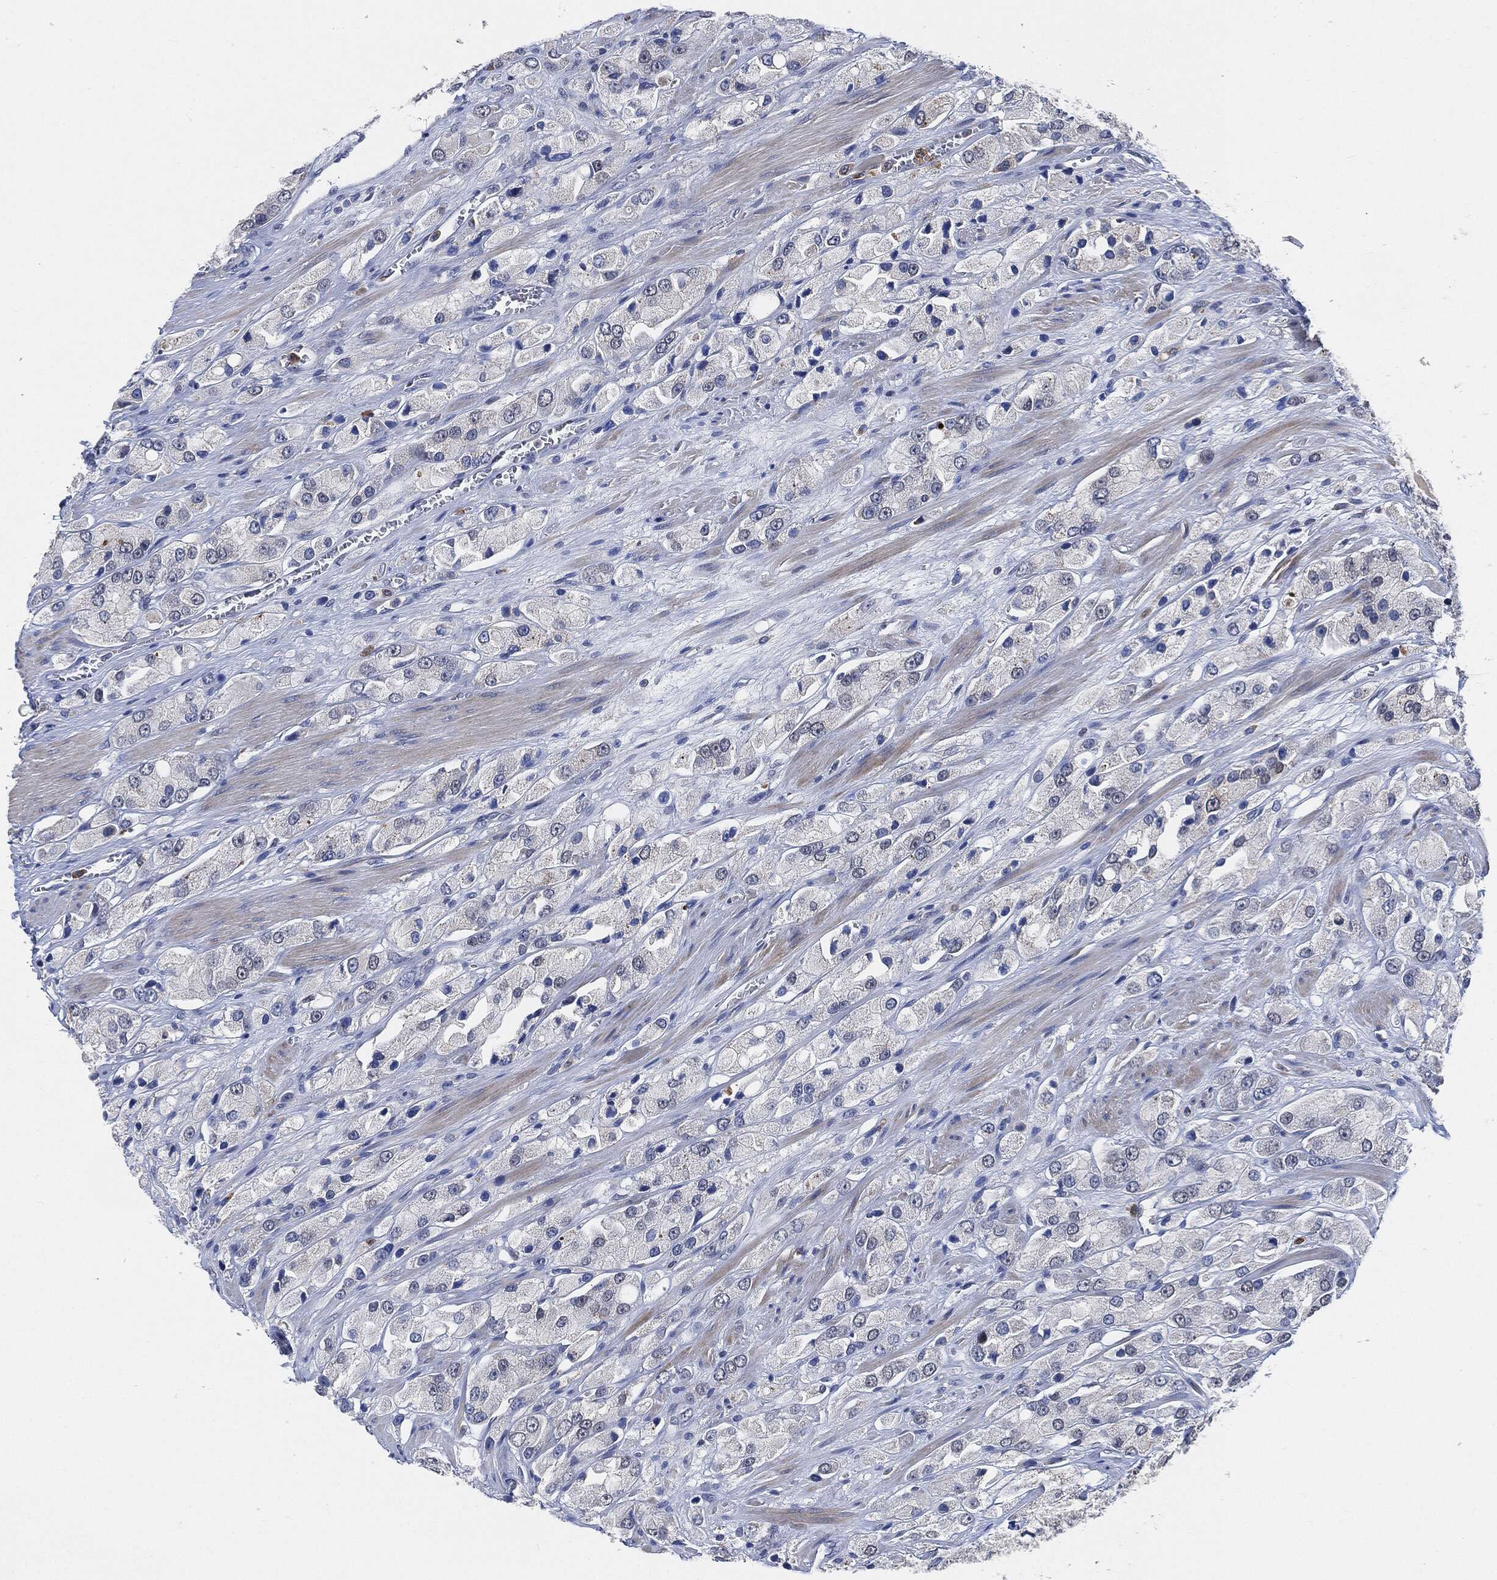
{"staining": {"intensity": "negative", "quantity": "none", "location": "none"}, "tissue": "prostate cancer", "cell_type": "Tumor cells", "image_type": "cancer", "snomed": [{"axis": "morphology", "description": "Adenocarcinoma, NOS"}, {"axis": "topography", "description": "Prostate and seminal vesicle, NOS"}, {"axis": "topography", "description": "Prostate"}], "caption": "Immunohistochemistry image of neoplastic tissue: prostate cancer (adenocarcinoma) stained with DAB exhibits no significant protein staining in tumor cells.", "gene": "VSIG4", "patient": {"sex": "male", "age": 64}}